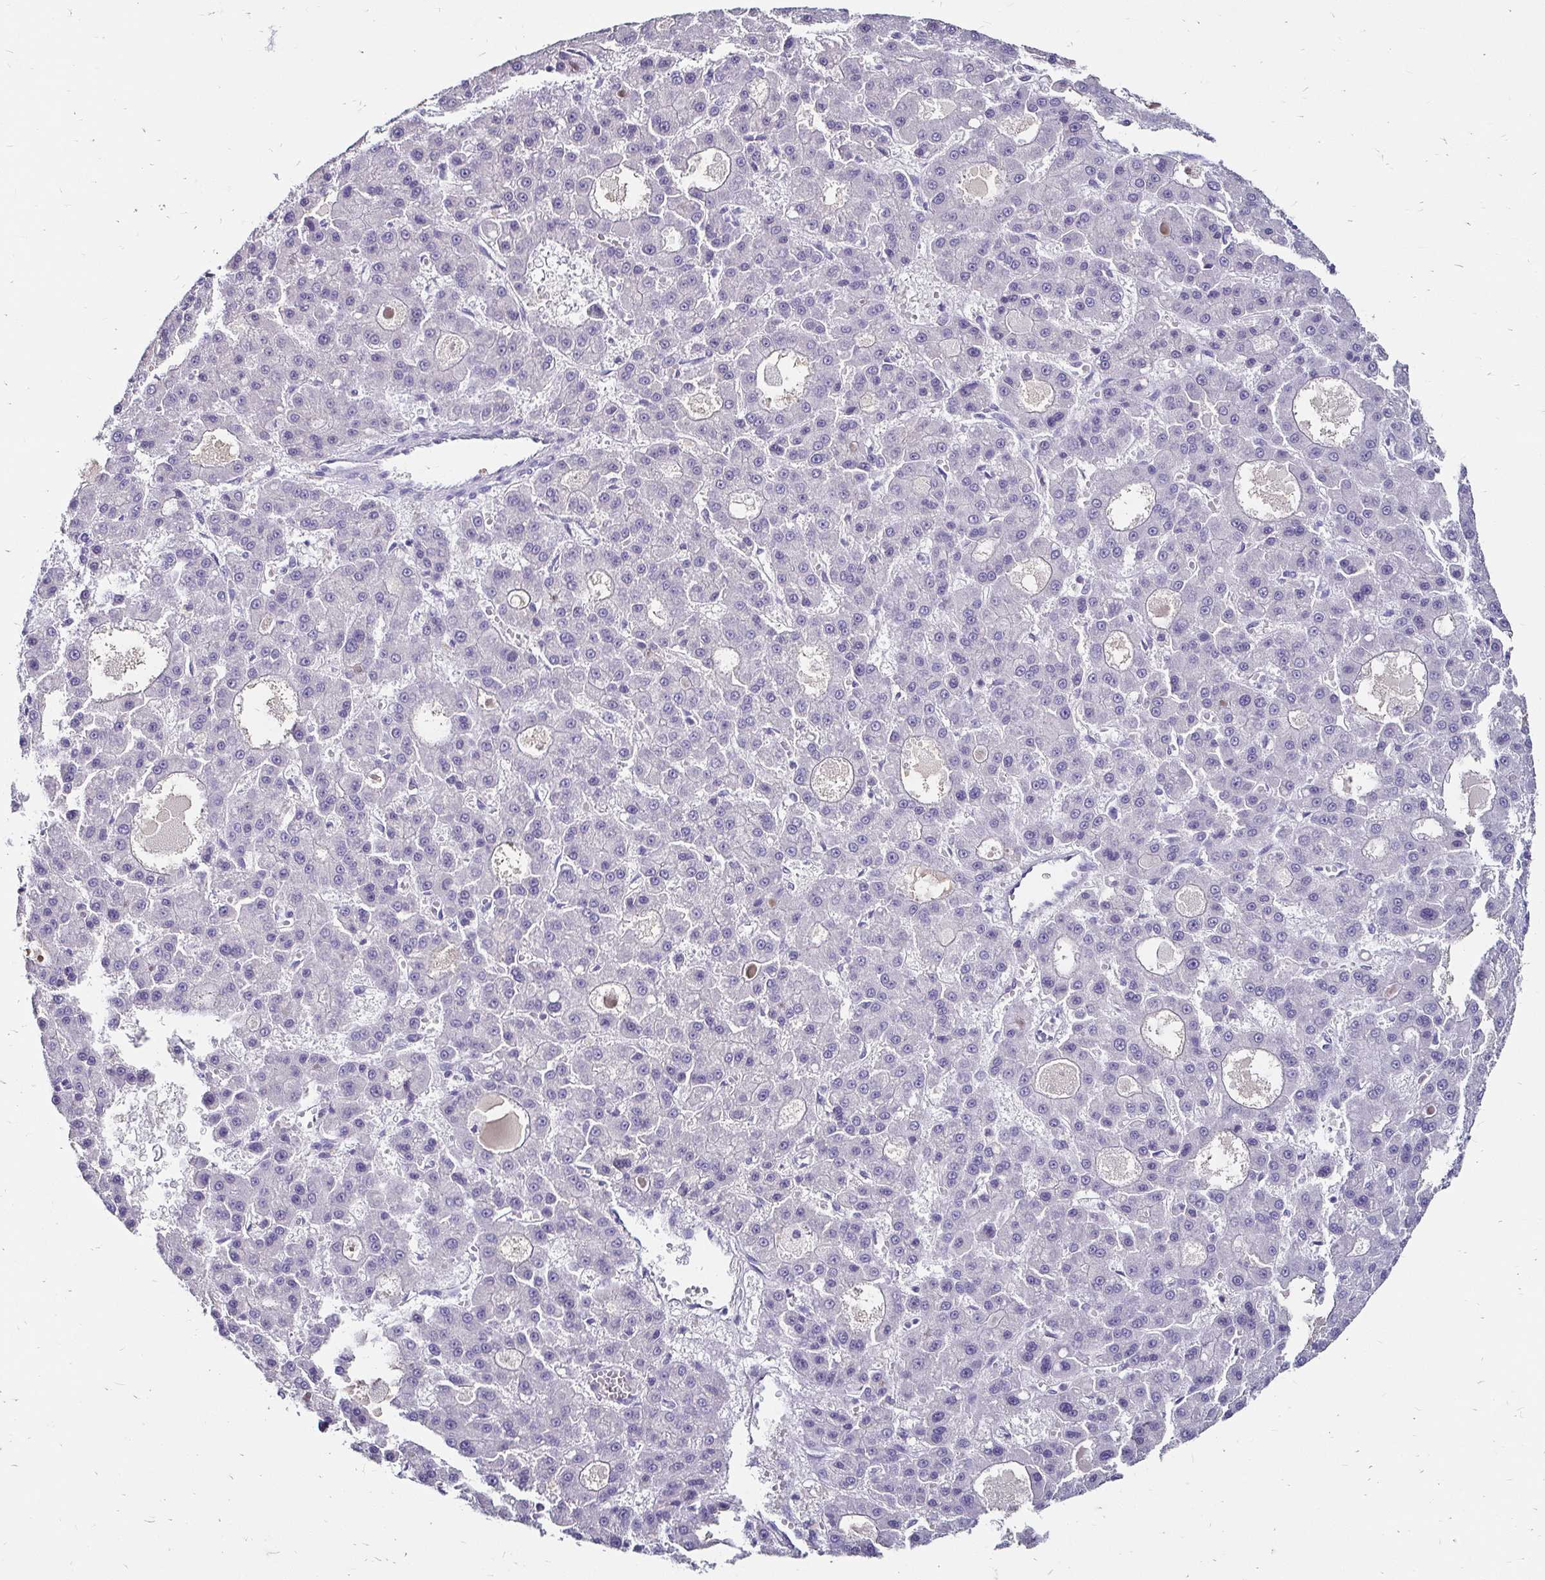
{"staining": {"intensity": "negative", "quantity": "none", "location": "none"}, "tissue": "liver cancer", "cell_type": "Tumor cells", "image_type": "cancer", "snomed": [{"axis": "morphology", "description": "Carcinoma, Hepatocellular, NOS"}, {"axis": "topography", "description": "Liver"}], "caption": "There is no significant expression in tumor cells of liver cancer (hepatocellular carcinoma).", "gene": "SCG3", "patient": {"sex": "male", "age": 70}}